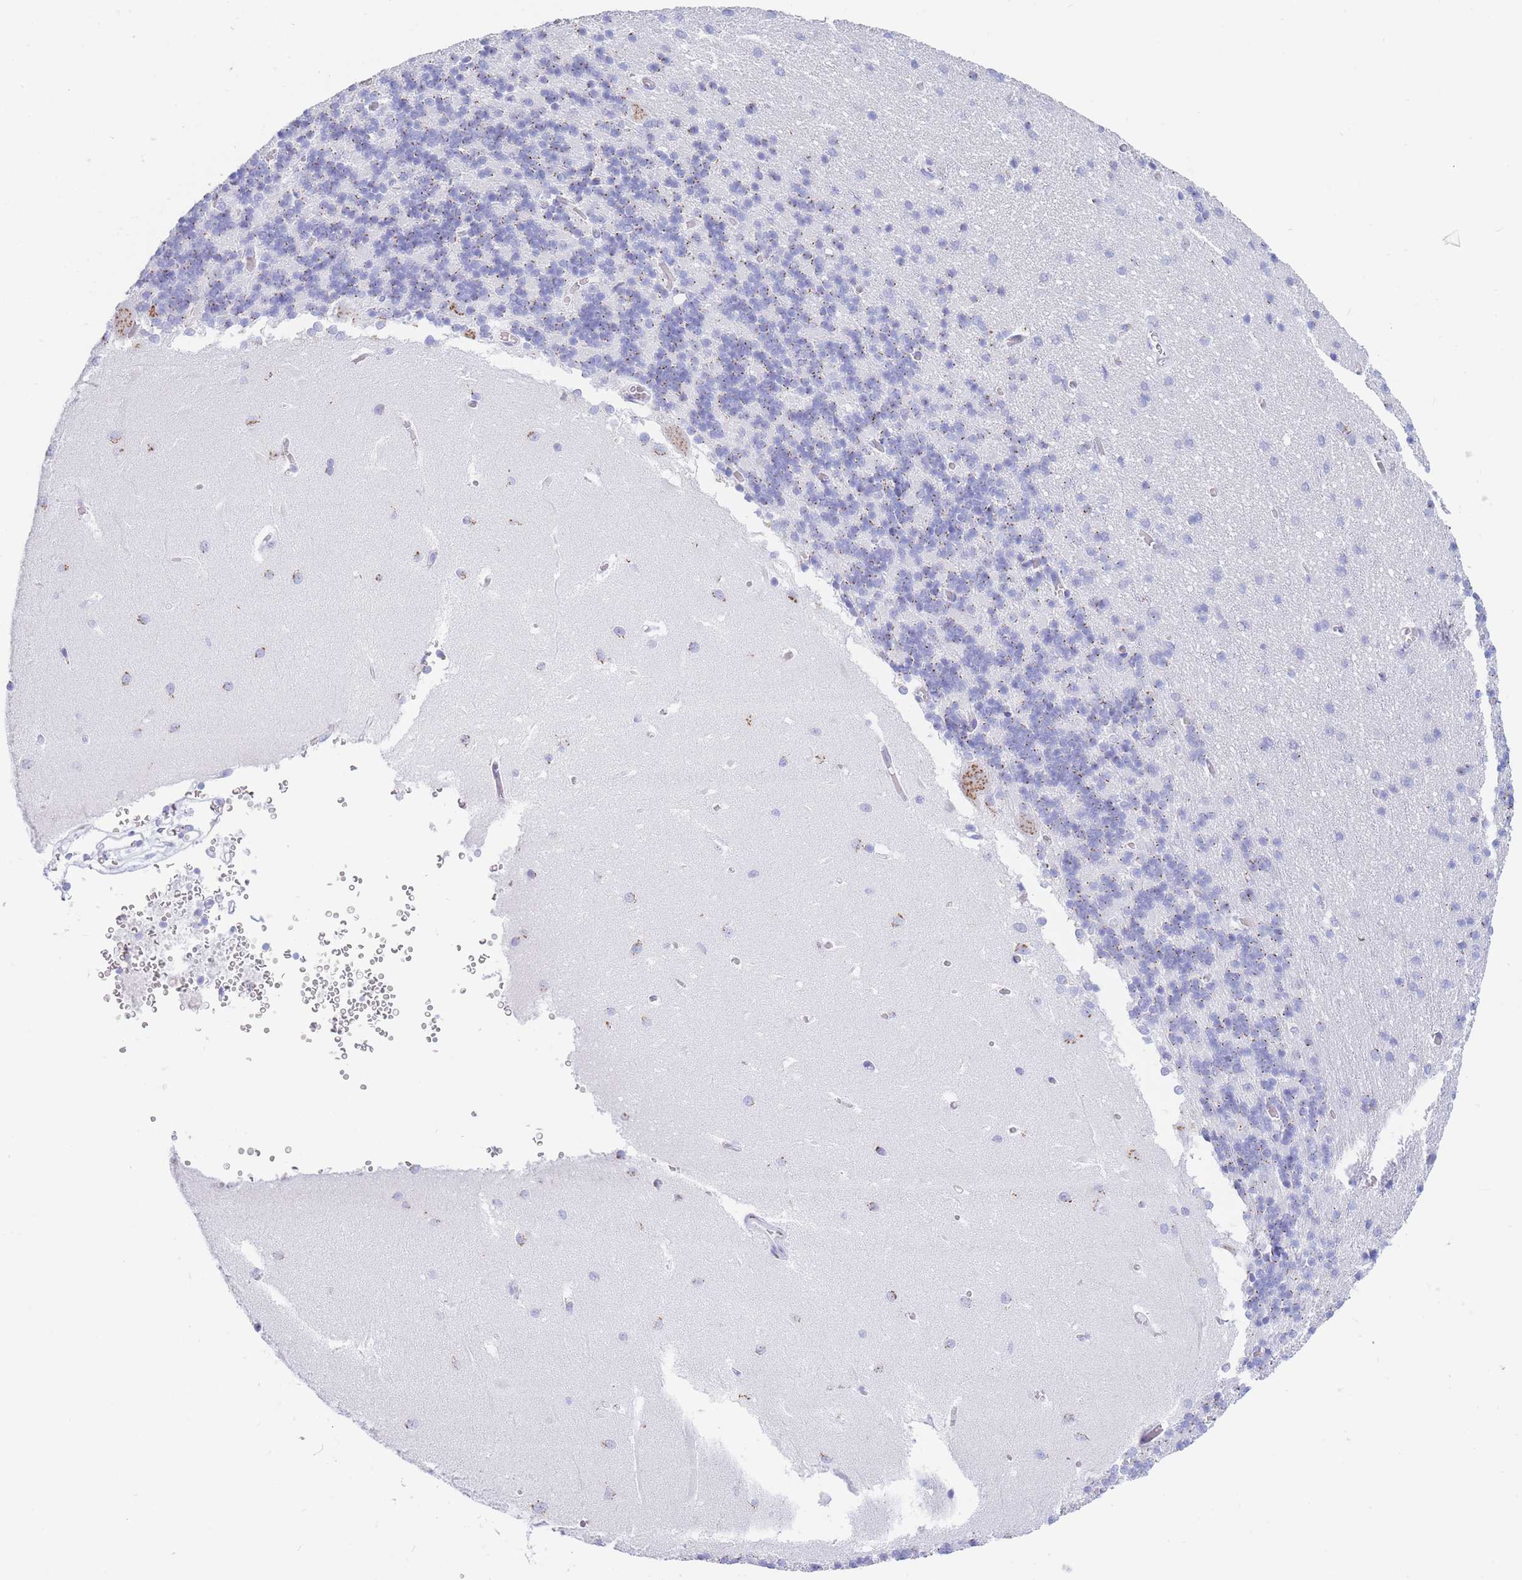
{"staining": {"intensity": "negative", "quantity": "none", "location": "none"}, "tissue": "cerebellum", "cell_type": "Cells in granular layer", "image_type": "normal", "snomed": [{"axis": "morphology", "description": "Normal tissue, NOS"}, {"axis": "topography", "description": "Cerebellum"}], "caption": "This is a photomicrograph of immunohistochemistry staining of benign cerebellum, which shows no staining in cells in granular layer.", "gene": "FAM3C", "patient": {"sex": "male", "age": 37}}